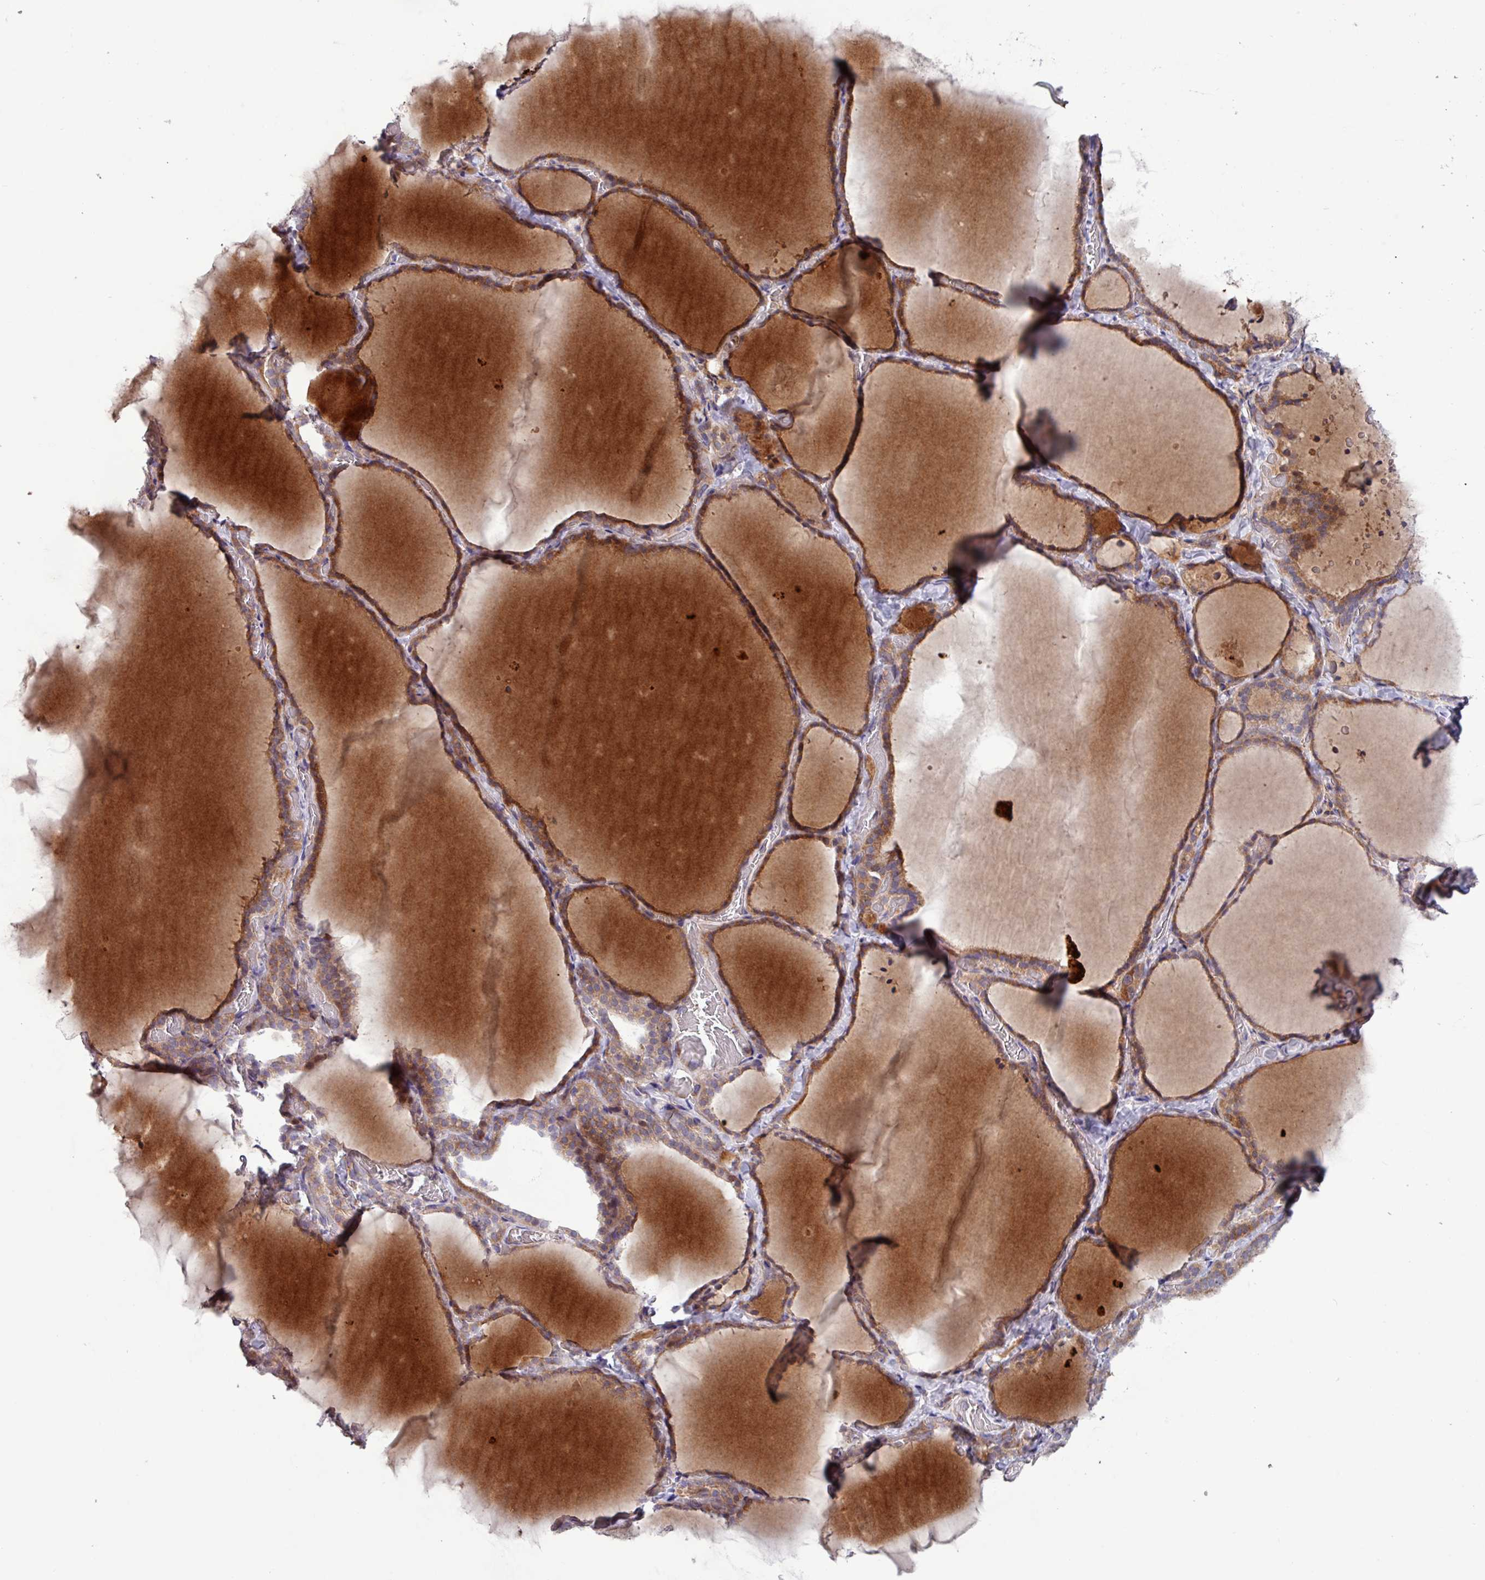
{"staining": {"intensity": "moderate", "quantity": "25%-75%", "location": "cytoplasmic/membranous"}, "tissue": "thyroid gland", "cell_type": "Glandular cells", "image_type": "normal", "snomed": [{"axis": "morphology", "description": "Normal tissue, NOS"}, {"axis": "topography", "description": "Thyroid gland"}], "caption": "Immunohistochemical staining of normal human thyroid gland reveals 25%-75% levels of moderate cytoplasmic/membranous protein expression in approximately 25%-75% of glandular cells.", "gene": "TNFSF12", "patient": {"sex": "female", "age": 22}}